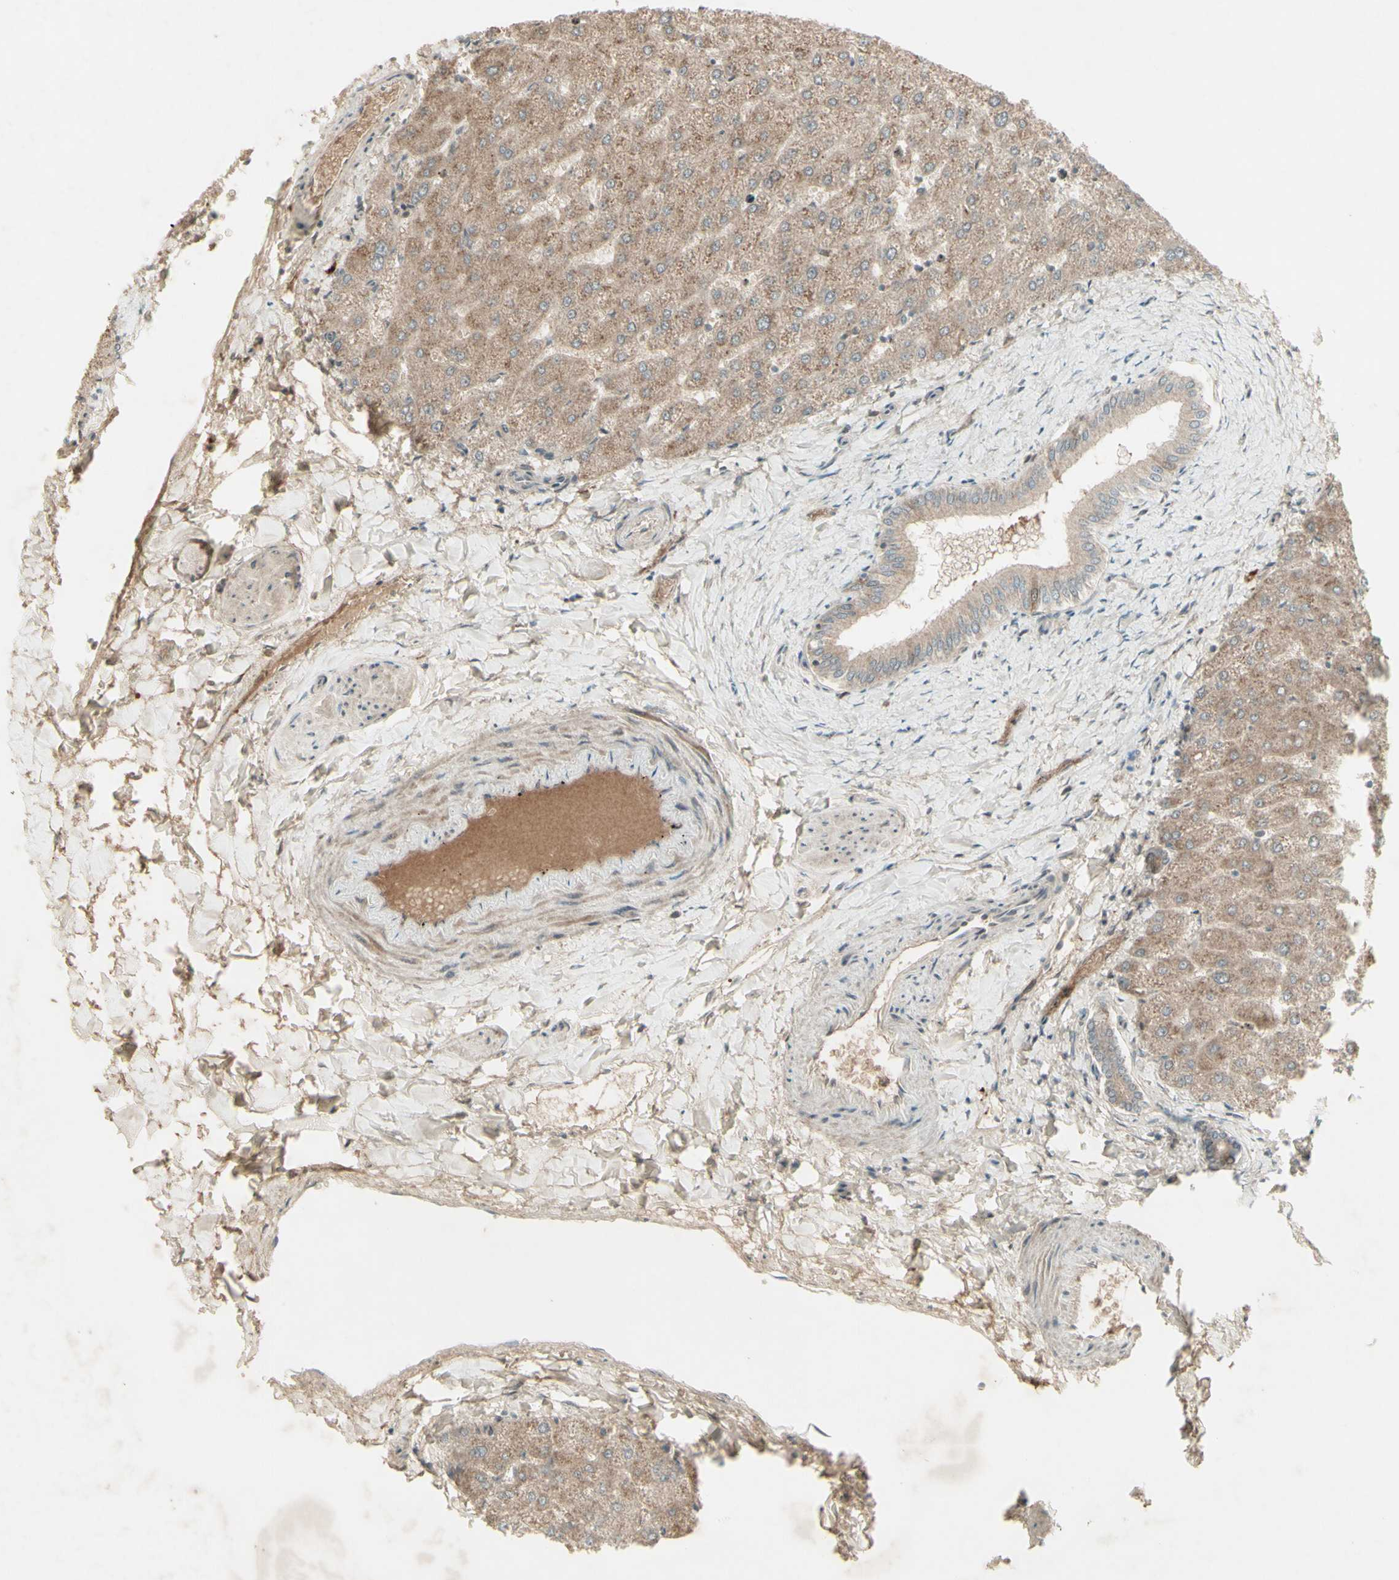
{"staining": {"intensity": "weak", "quantity": ">75%", "location": "cytoplasmic/membranous"}, "tissue": "liver", "cell_type": "Cholangiocytes", "image_type": "normal", "snomed": [{"axis": "morphology", "description": "Normal tissue, NOS"}, {"axis": "topography", "description": "Liver"}], "caption": "A brown stain labels weak cytoplasmic/membranous staining of a protein in cholangiocytes of normal human liver. (DAB IHC with brightfield microscopy, high magnification).", "gene": "MSH6", "patient": {"sex": "female", "age": 32}}